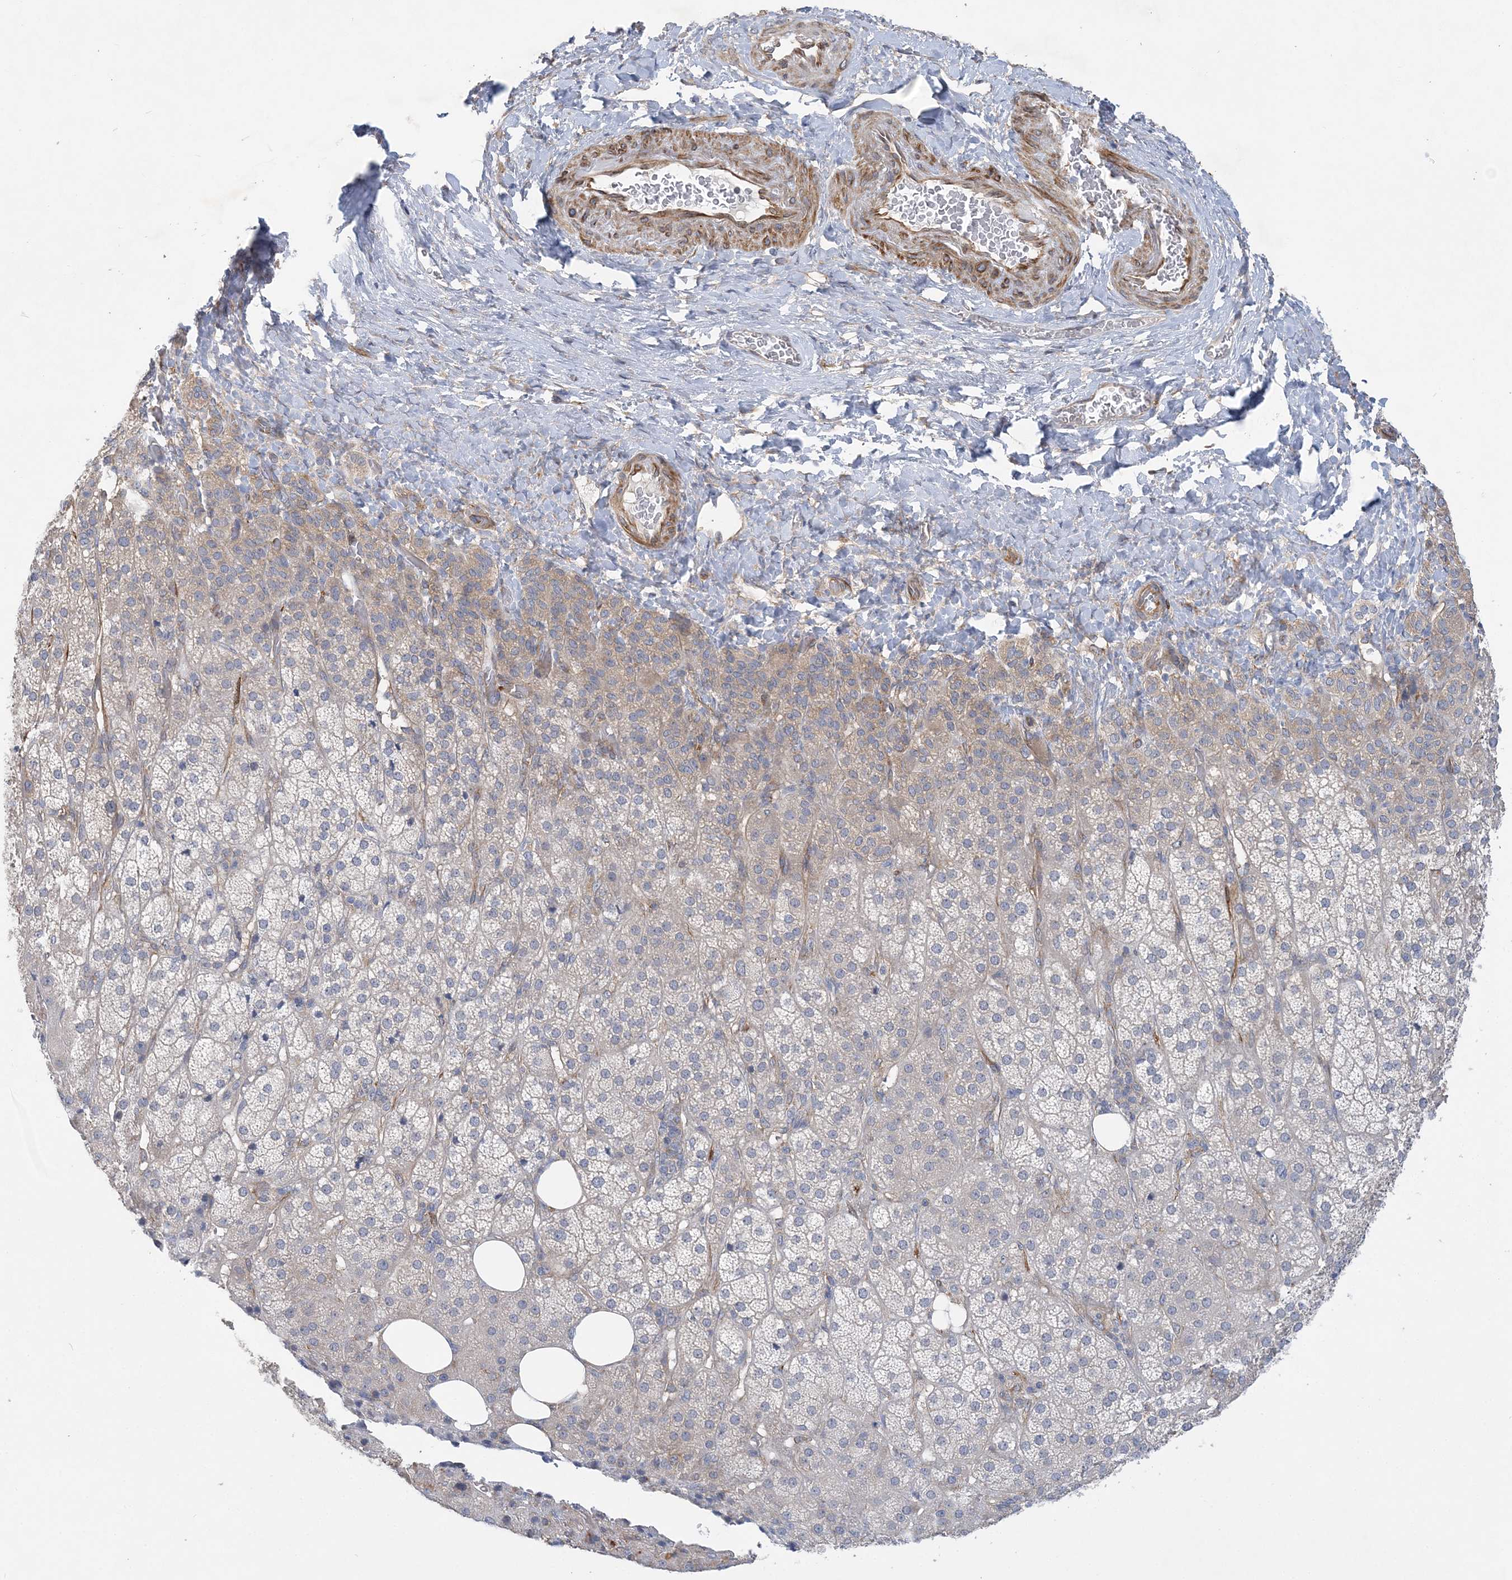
{"staining": {"intensity": "weak", "quantity": "<25%", "location": "cytoplasmic/membranous"}, "tissue": "adrenal gland", "cell_type": "Glandular cells", "image_type": "normal", "snomed": [{"axis": "morphology", "description": "Normal tissue, NOS"}, {"axis": "topography", "description": "Adrenal gland"}], "caption": "Protein analysis of unremarkable adrenal gland shows no significant positivity in glandular cells.", "gene": "MAP4K5", "patient": {"sex": "female", "age": 57}}